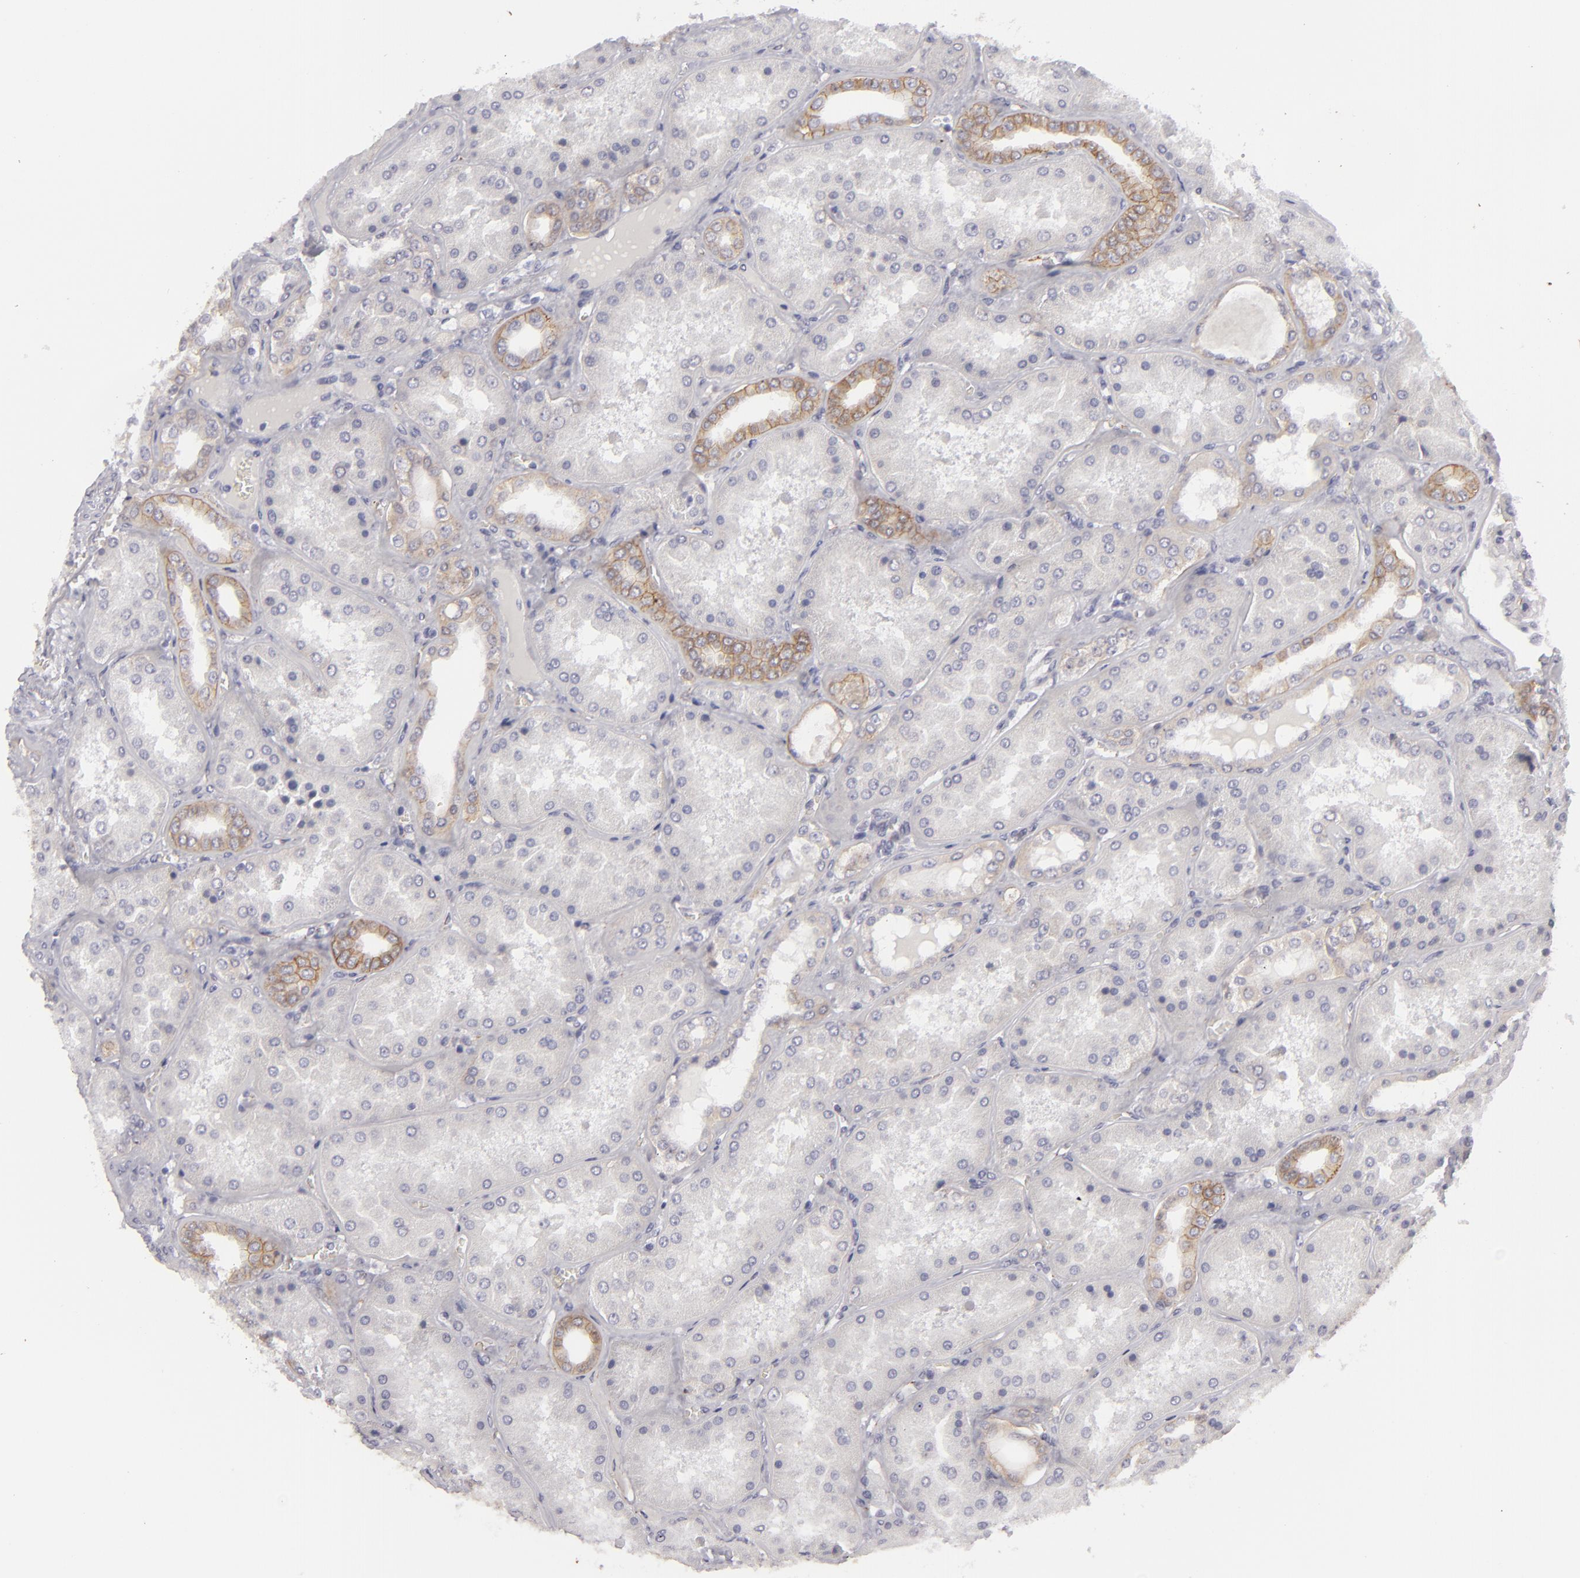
{"staining": {"intensity": "negative", "quantity": "none", "location": "none"}, "tissue": "kidney", "cell_type": "Cells in glomeruli", "image_type": "normal", "snomed": [{"axis": "morphology", "description": "Normal tissue, NOS"}, {"axis": "topography", "description": "Kidney"}], "caption": "The IHC image has no significant expression in cells in glomeruli of kidney.", "gene": "JUP", "patient": {"sex": "female", "age": 56}}